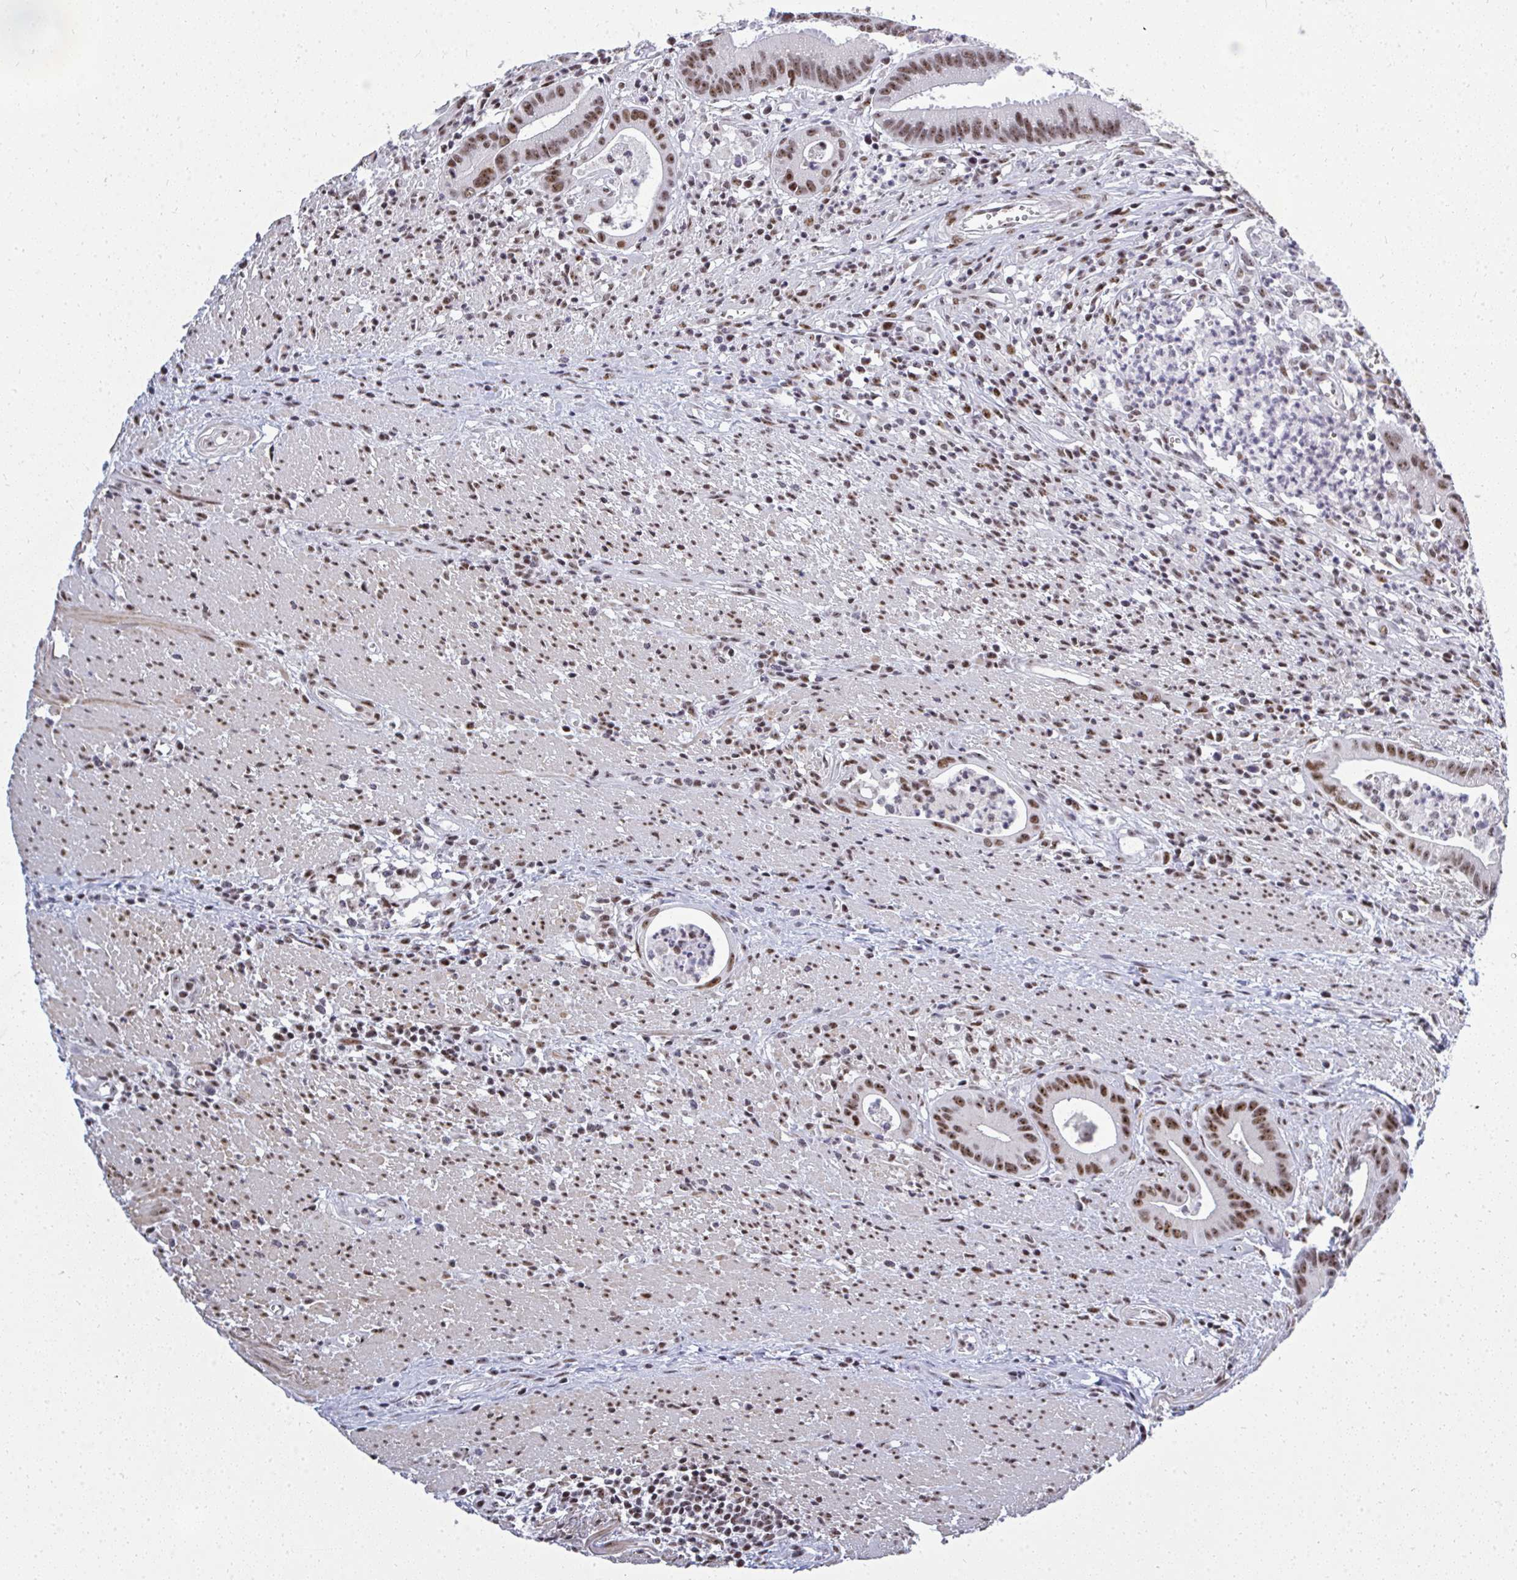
{"staining": {"intensity": "moderate", "quantity": ">75%", "location": "nuclear"}, "tissue": "colorectal cancer", "cell_type": "Tumor cells", "image_type": "cancer", "snomed": [{"axis": "morphology", "description": "Adenocarcinoma, NOS"}, {"axis": "topography", "description": "Rectum"}], "caption": "Colorectal cancer tissue exhibits moderate nuclear expression in approximately >75% of tumor cells, visualized by immunohistochemistry.", "gene": "SIRT7", "patient": {"sex": "female", "age": 81}}